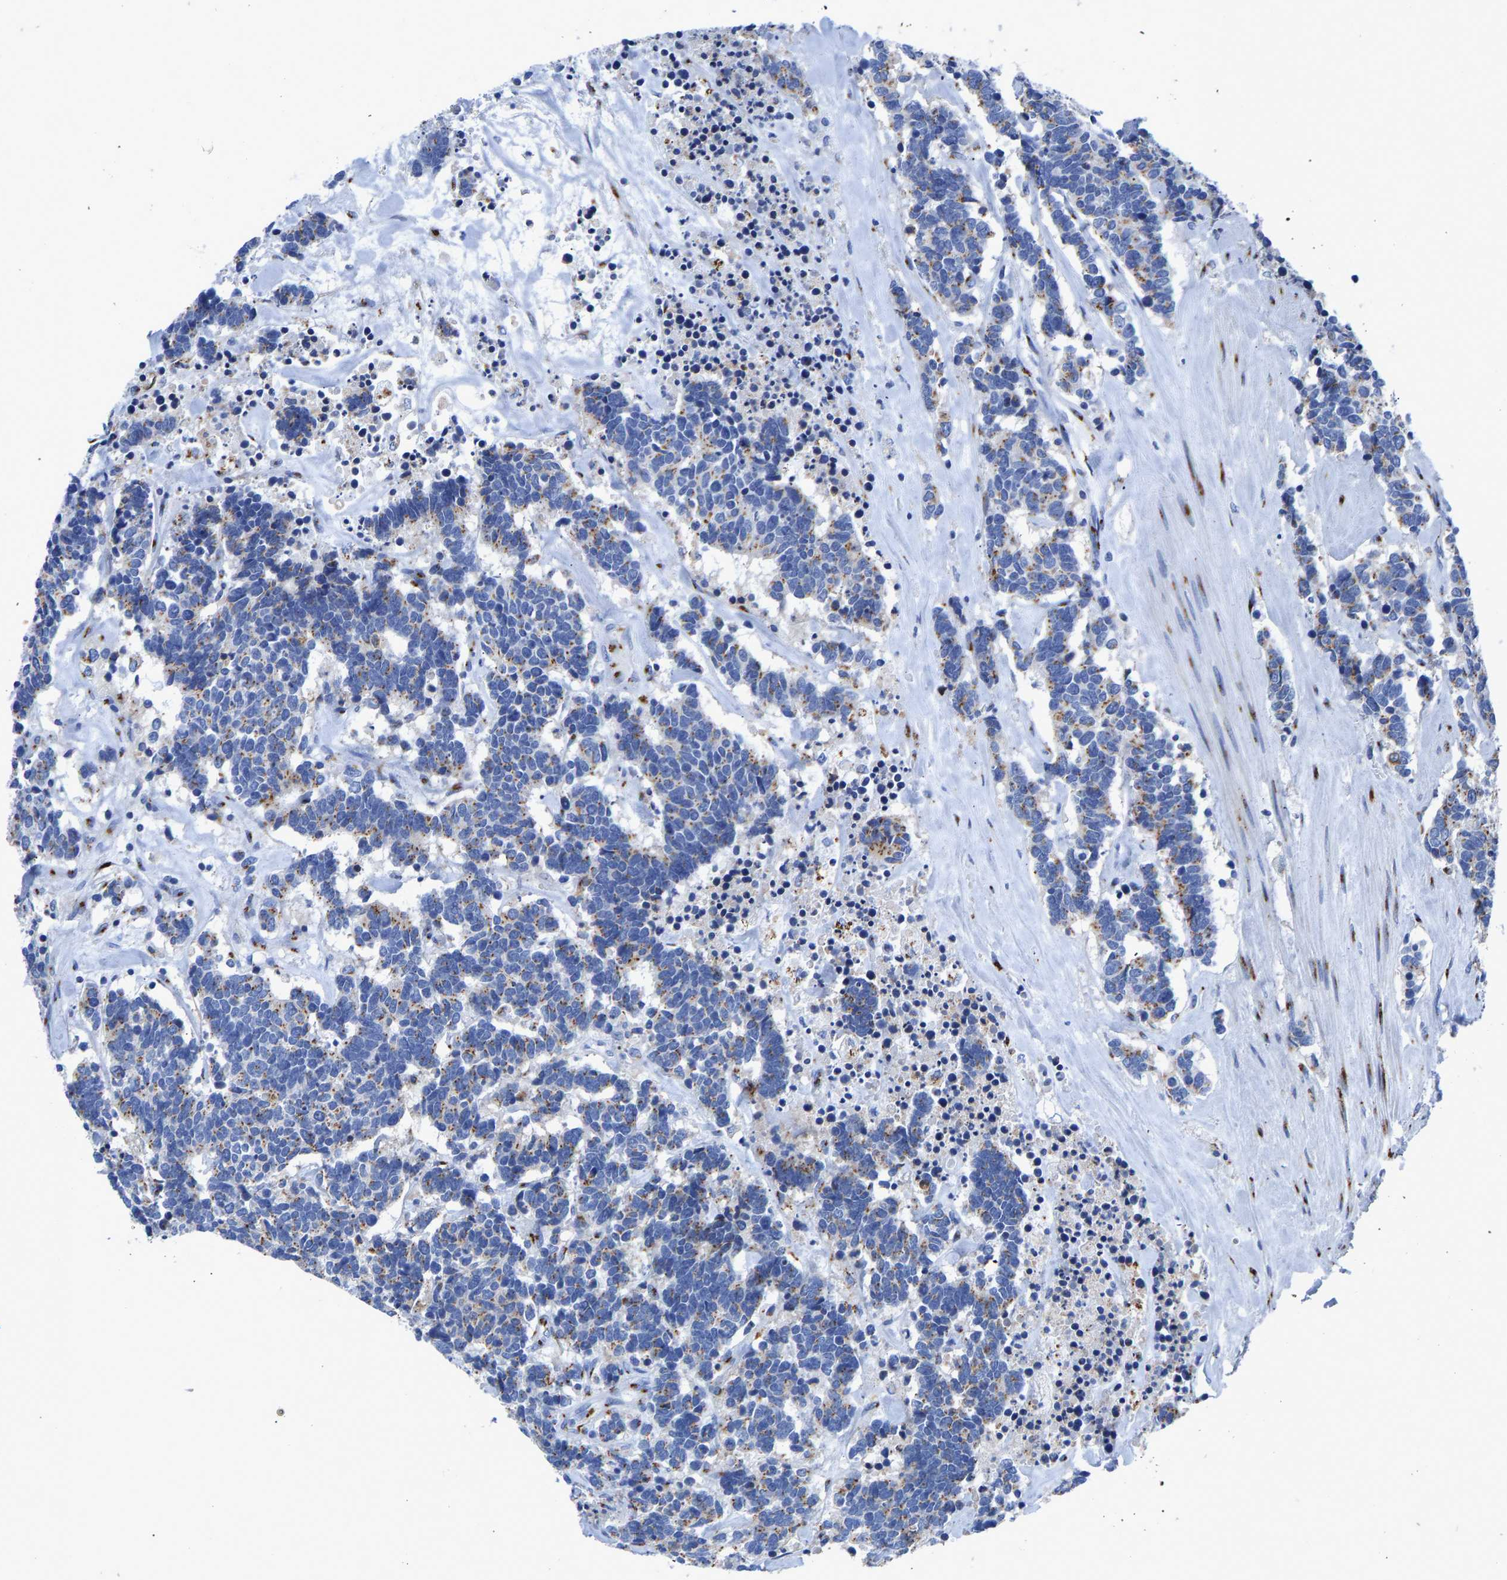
{"staining": {"intensity": "moderate", "quantity": "25%-75%", "location": "cytoplasmic/membranous"}, "tissue": "carcinoid", "cell_type": "Tumor cells", "image_type": "cancer", "snomed": [{"axis": "morphology", "description": "Carcinoma, NOS"}, {"axis": "morphology", "description": "Carcinoid, malignant, NOS"}, {"axis": "topography", "description": "Urinary bladder"}], "caption": "Moderate cytoplasmic/membranous protein positivity is identified in about 25%-75% of tumor cells in carcinoid.", "gene": "TMEM87A", "patient": {"sex": "male", "age": 57}}